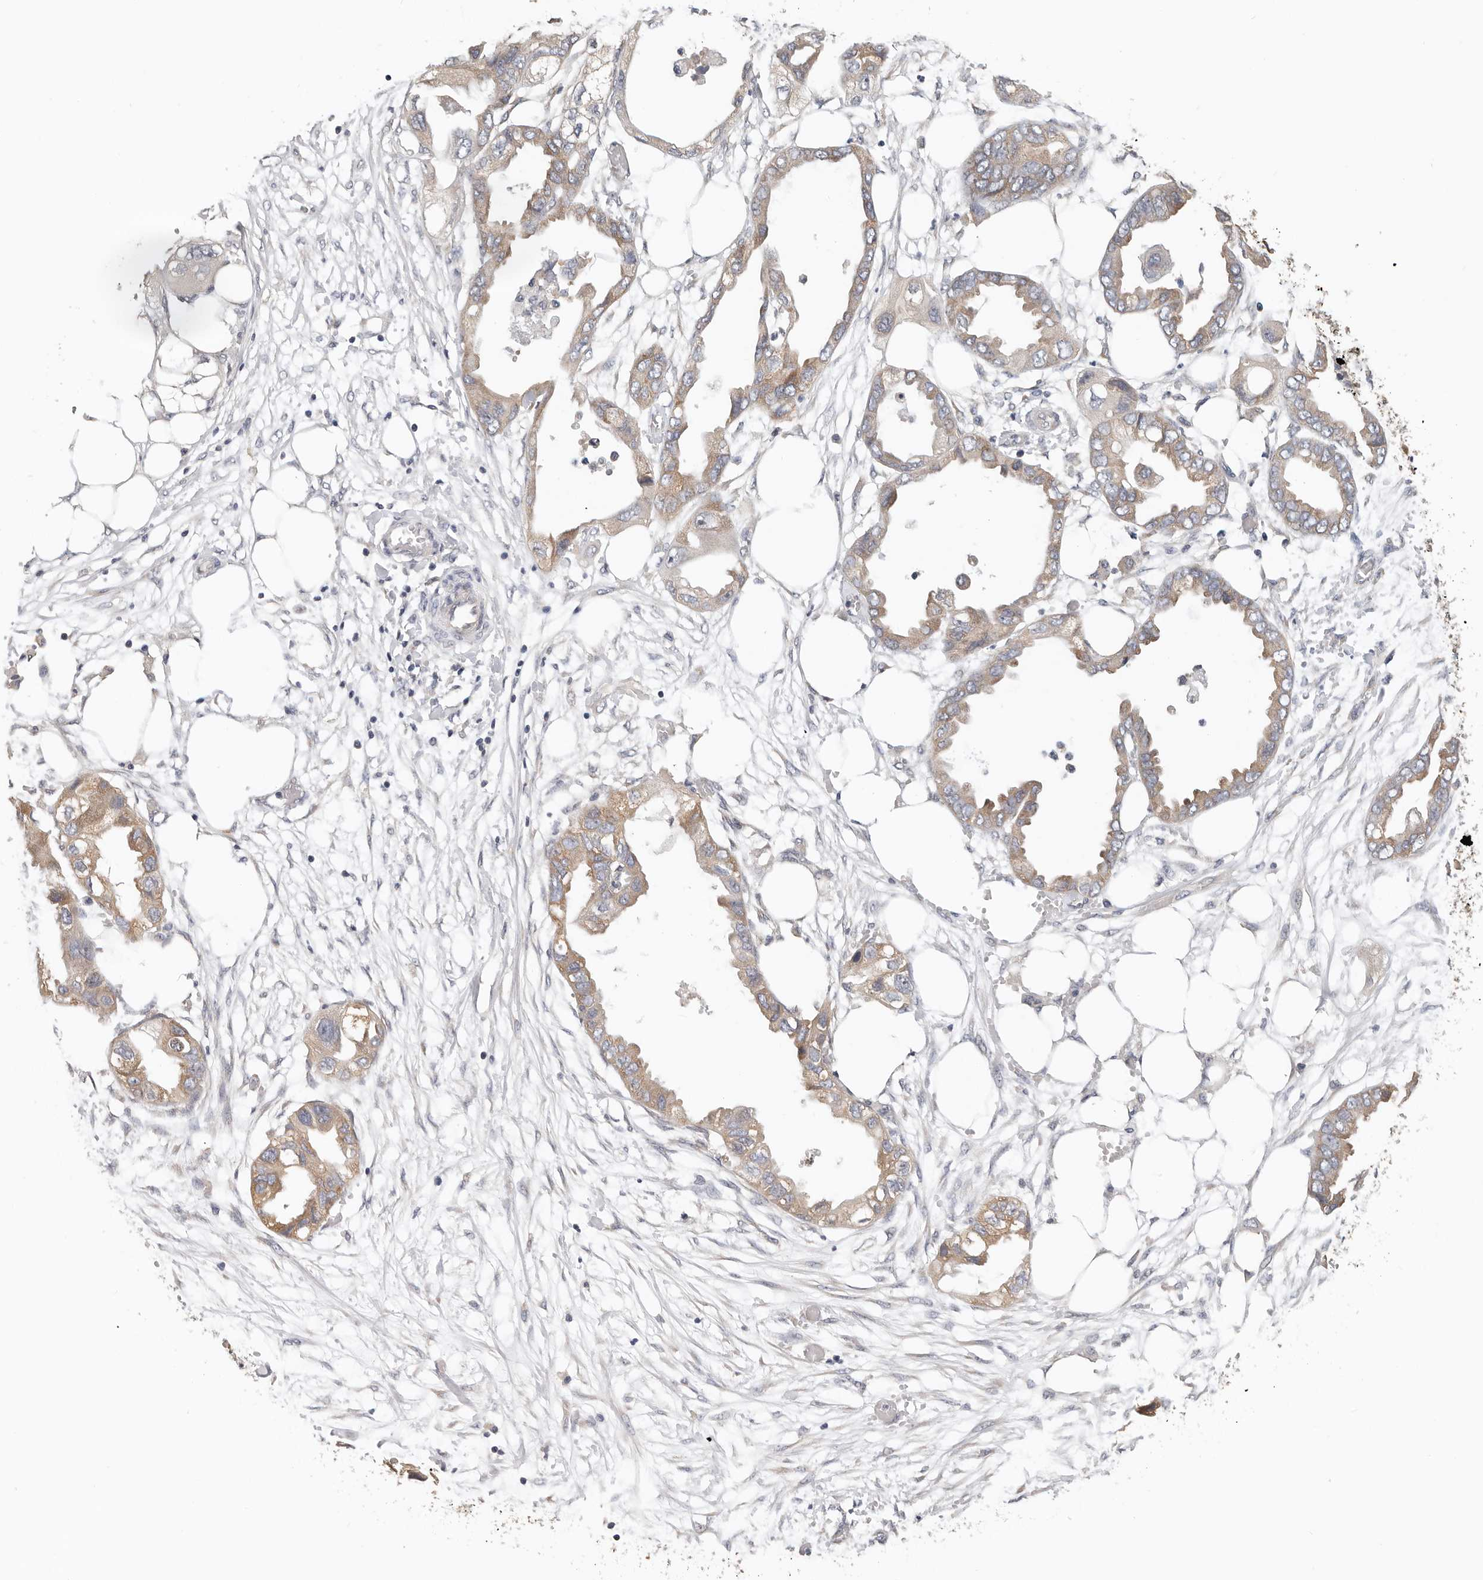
{"staining": {"intensity": "moderate", "quantity": ">75%", "location": "cytoplasmic/membranous"}, "tissue": "endometrial cancer", "cell_type": "Tumor cells", "image_type": "cancer", "snomed": [{"axis": "morphology", "description": "Adenocarcinoma, NOS"}, {"axis": "morphology", "description": "Adenocarcinoma, metastatic, NOS"}, {"axis": "topography", "description": "Adipose tissue"}, {"axis": "topography", "description": "Endometrium"}], "caption": "Brown immunohistochemical staining in human endometrial cancer exhibits moderate cytoplasmic/membranous staining in about >75% of tumor cells. Immunohistochemistry (ihc) stains the protein of interest in brown and the nuclei are stained blue.", "gene": "AFDN", "patient": {"sex": "female", "age": 67}}